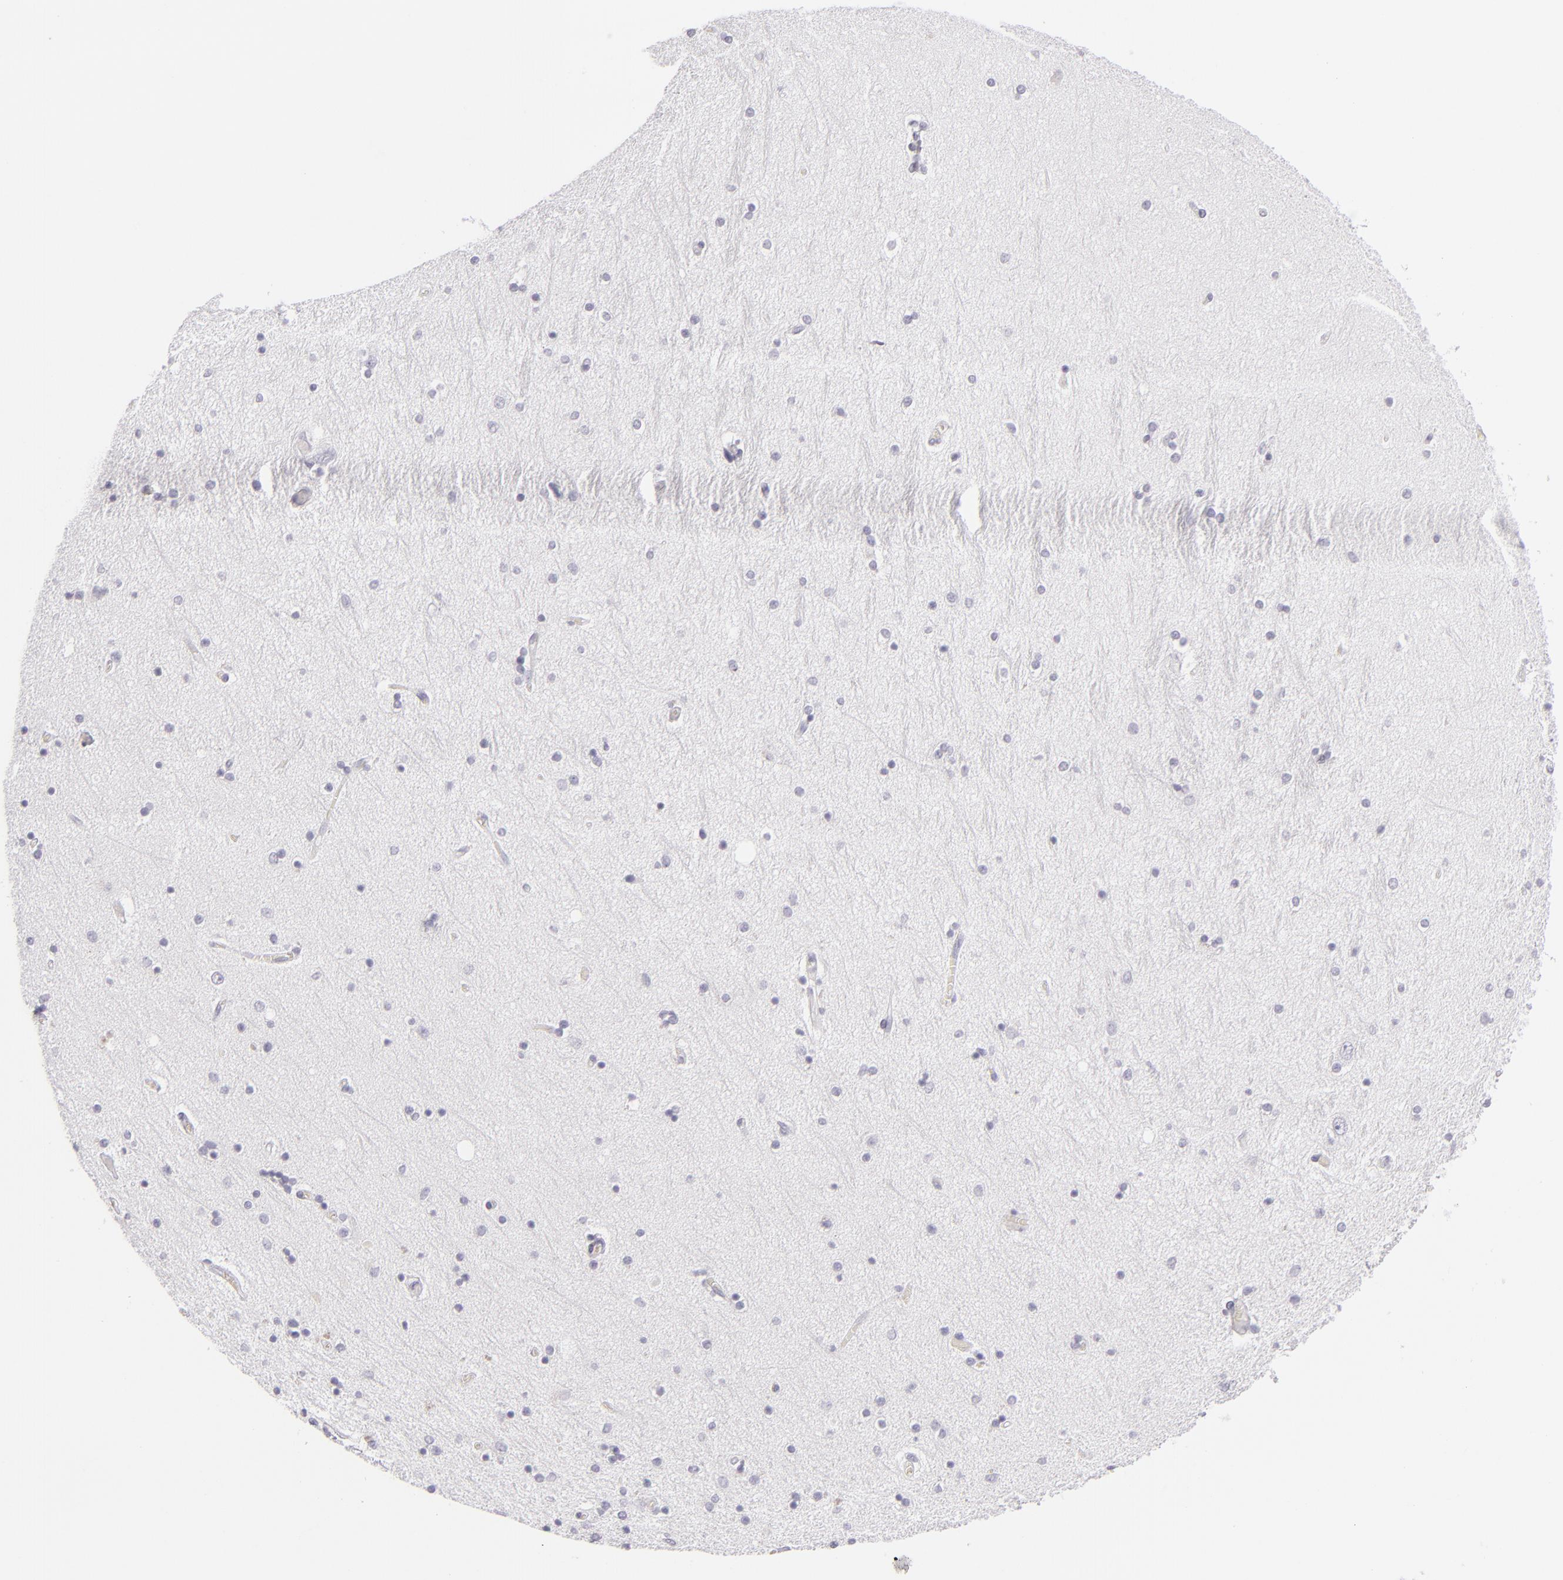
{"staining": {"intensity": "negative", "quantity": "none", "location": "none"}, "tissue": "hippocampus", "cell_type": "Glial cells", "image_type": "normal", "snomed": [{"axis": "morphology", "description": "Normal tissue, NOS"}, {"axis": "topography", "description": "Hippocampus"}], "caption": "Human hippocampus stained for a protein using immunohistochemistry (IHC) reveals no positivity in glial cells.", "gene": "VIL1", "patient": {"sex": "female", "age": 54}}